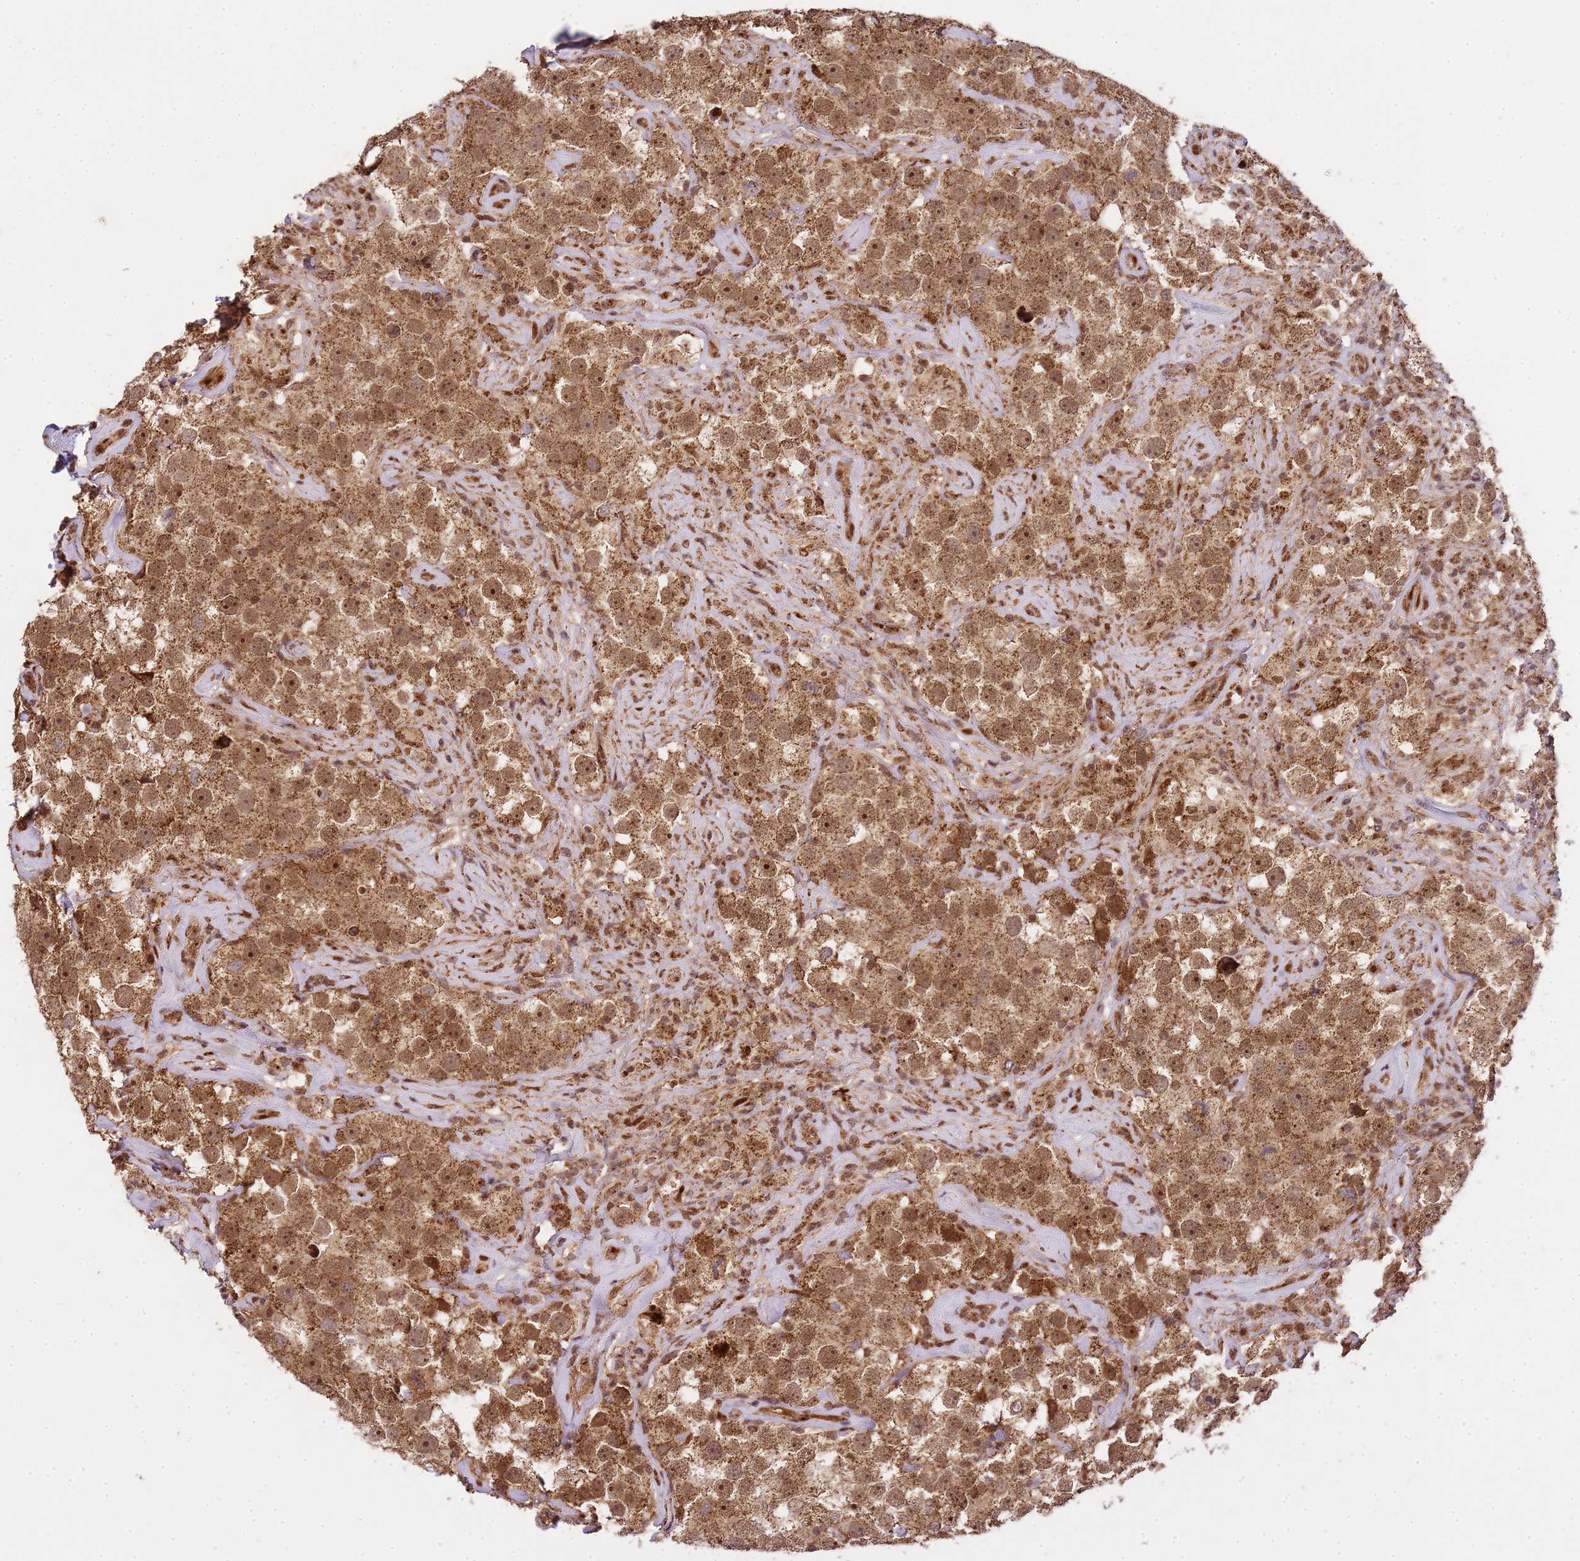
{"staining": {"intensity": "moderate", "quantity": ">75%", "location": "cytoplasmic/membranous,nuclear"}, "tissue": "testis cancer", "cell_type": "Tumor cells", "image_type": "cancer", "snomed": [{"axis": "morphology", "description": "Seminoma, NOS"}, {"axis": "topography", "description": "Testis"}], "caption": "Seminoma (testis) stained for a protein displays moderate cytoplasmic/membranous and nuclear positivity in tumor cells. The staining was performed using DAB, with brown indicating positive protein expression. Nuclei are stained blue with hematoxylin.", "gene": "PEX14", "patient": {"sex": "male", "age": 49}}